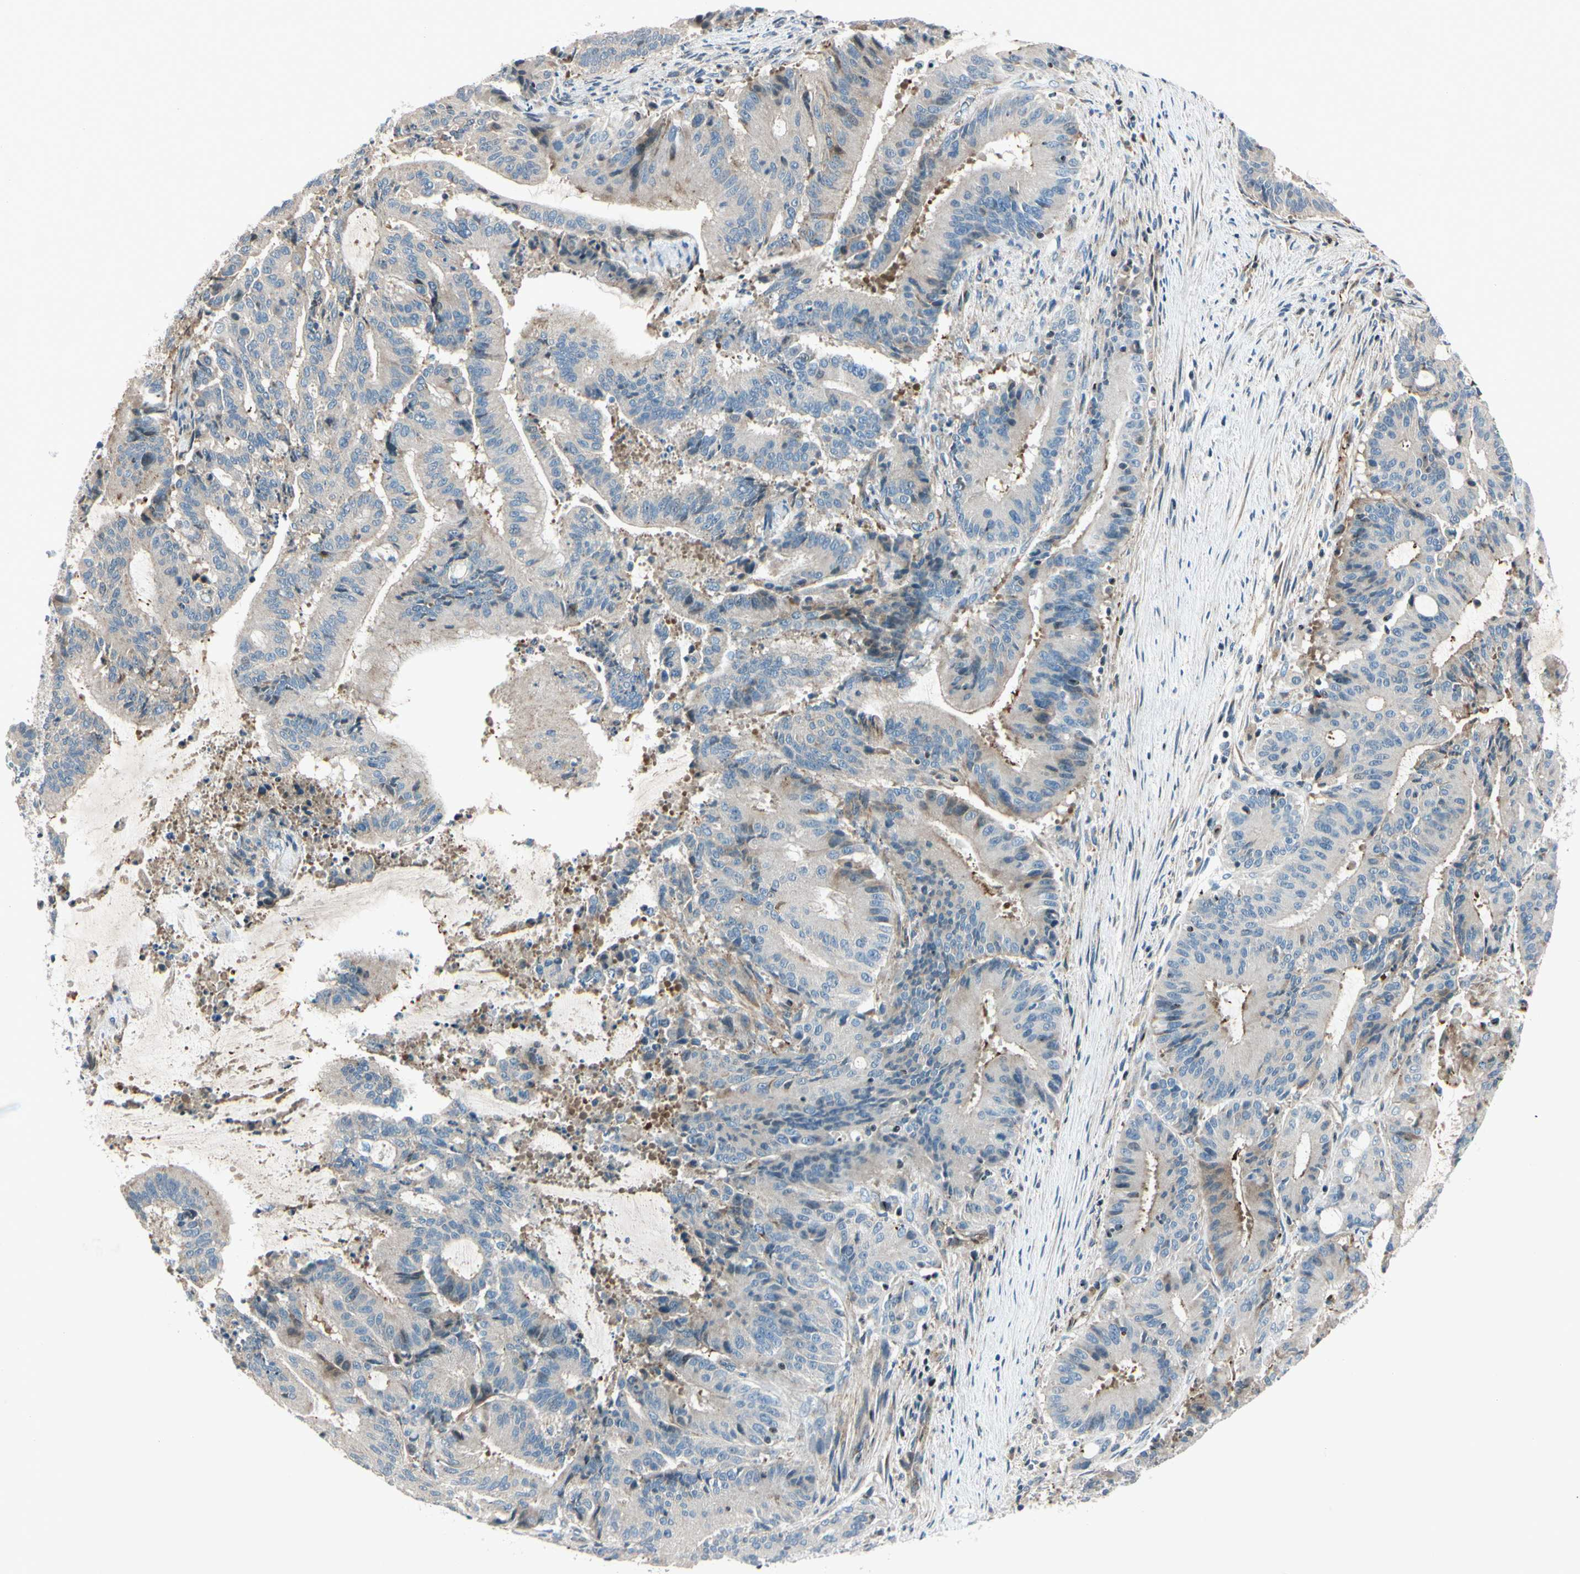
{"staining": {"intensity": "negative", "quantity": "none", "location": "none"}, "tissue": "liver cancer", "cell_type": "Tumor cells", "image_type": "cancer", "snomed": [{"axis": "morphology", "description": "Cholangiocarcinoma"}, {"axis": "topography", "description": "Liver"}], "caption": "A micrograph of human liver cancer is negative for staining in tumor cells.", "gene": "CDH6", "patient": {"sex": "female", "age": 73}}